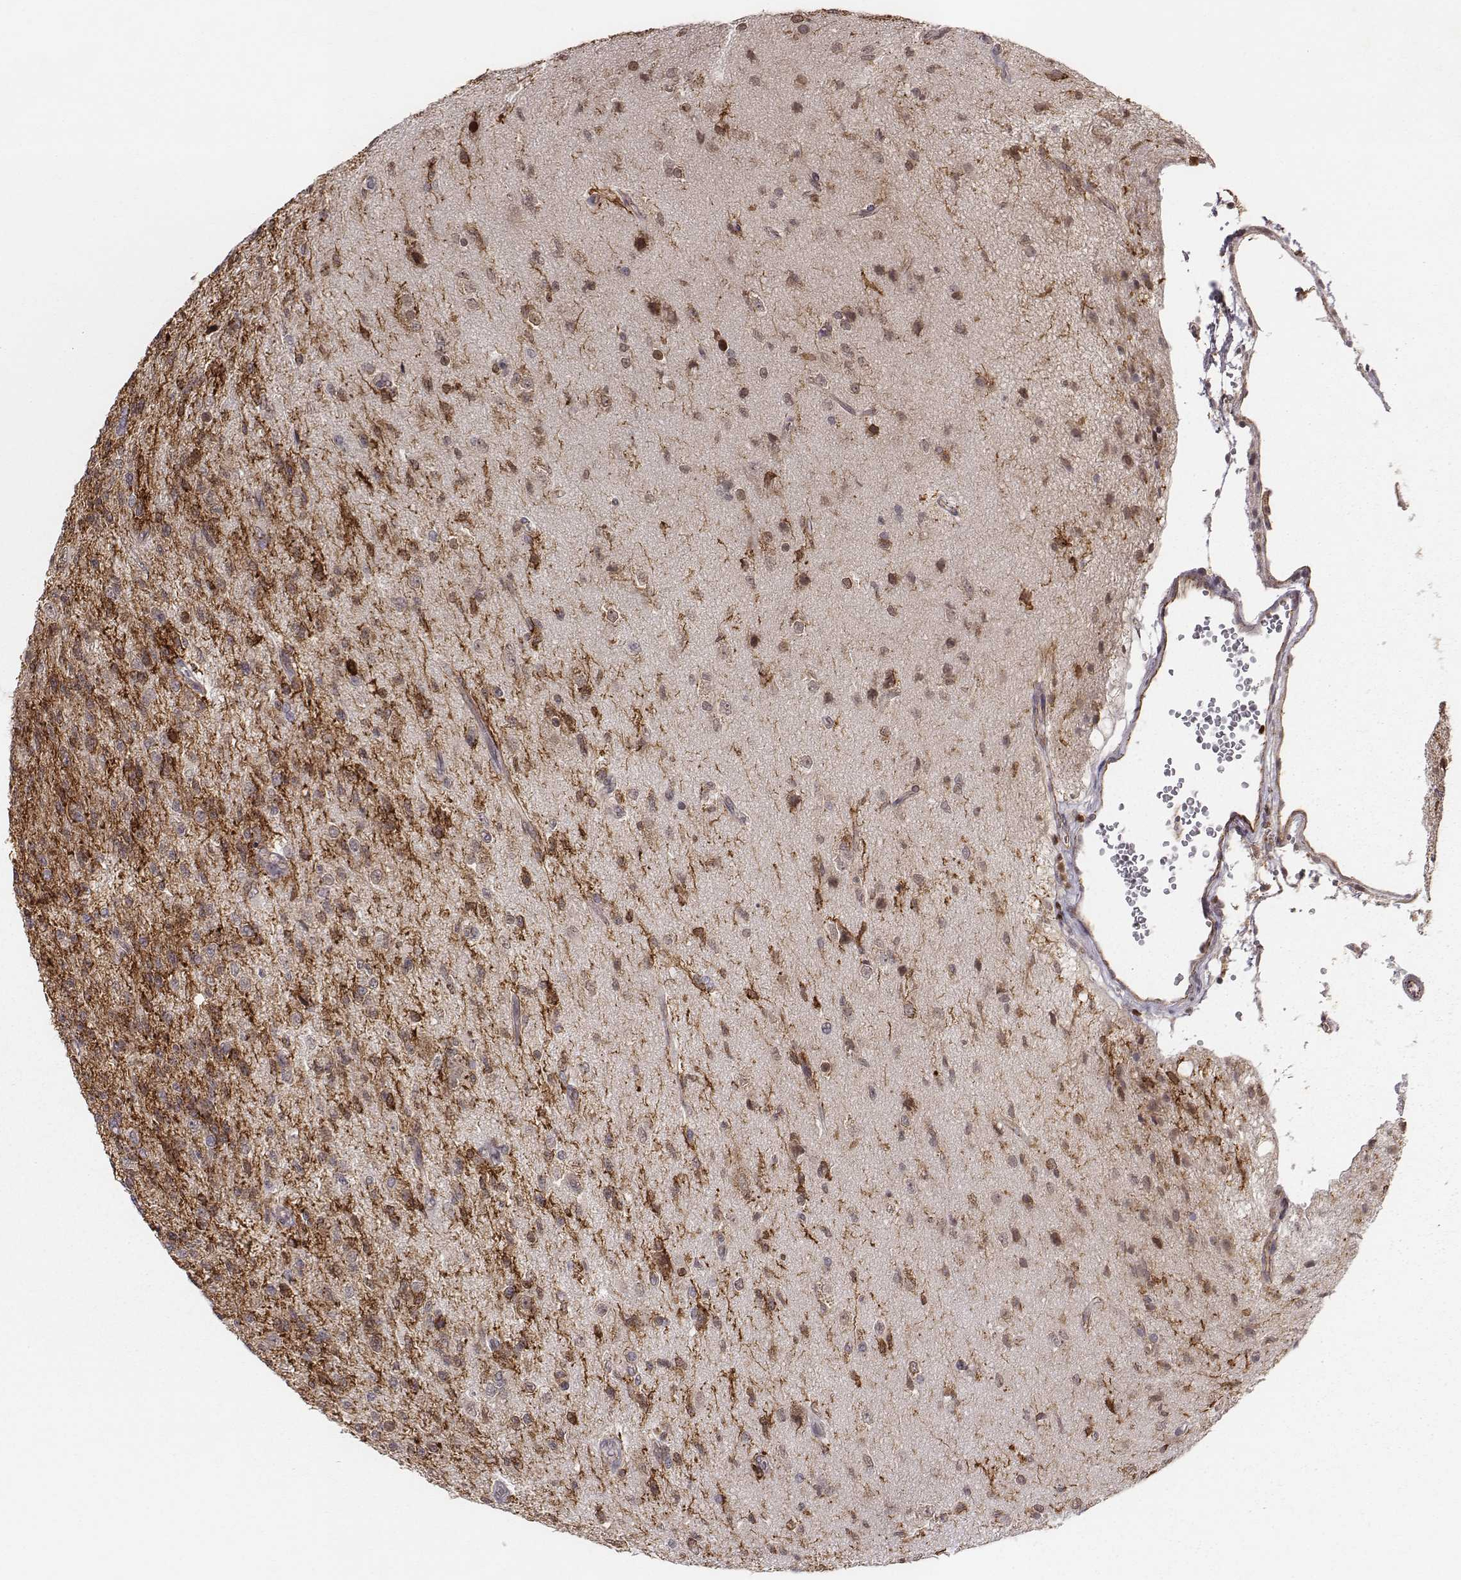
{"staining": {"intensity": "weak", "quantity": "25%-75%", "location": "cytoplasmic/membranous"}, "tissue": "glioma", "cell_type": "Tumor cells", "image_type": "cancer", "snomed": [{"axis": "morphology", "description": "Glioma, malignant, High grade"}, {"axis": "topography", "description": "Brain"}], "caption": "High-grade glioma (malignant) stained with DAB immunohistochemistry displays low levels of weak cytoplasmic/membranous expression in approximately 25%-75% of tumor cells.", "gene": "WDR59", "patient": {"sex": "male", "age": 56}}